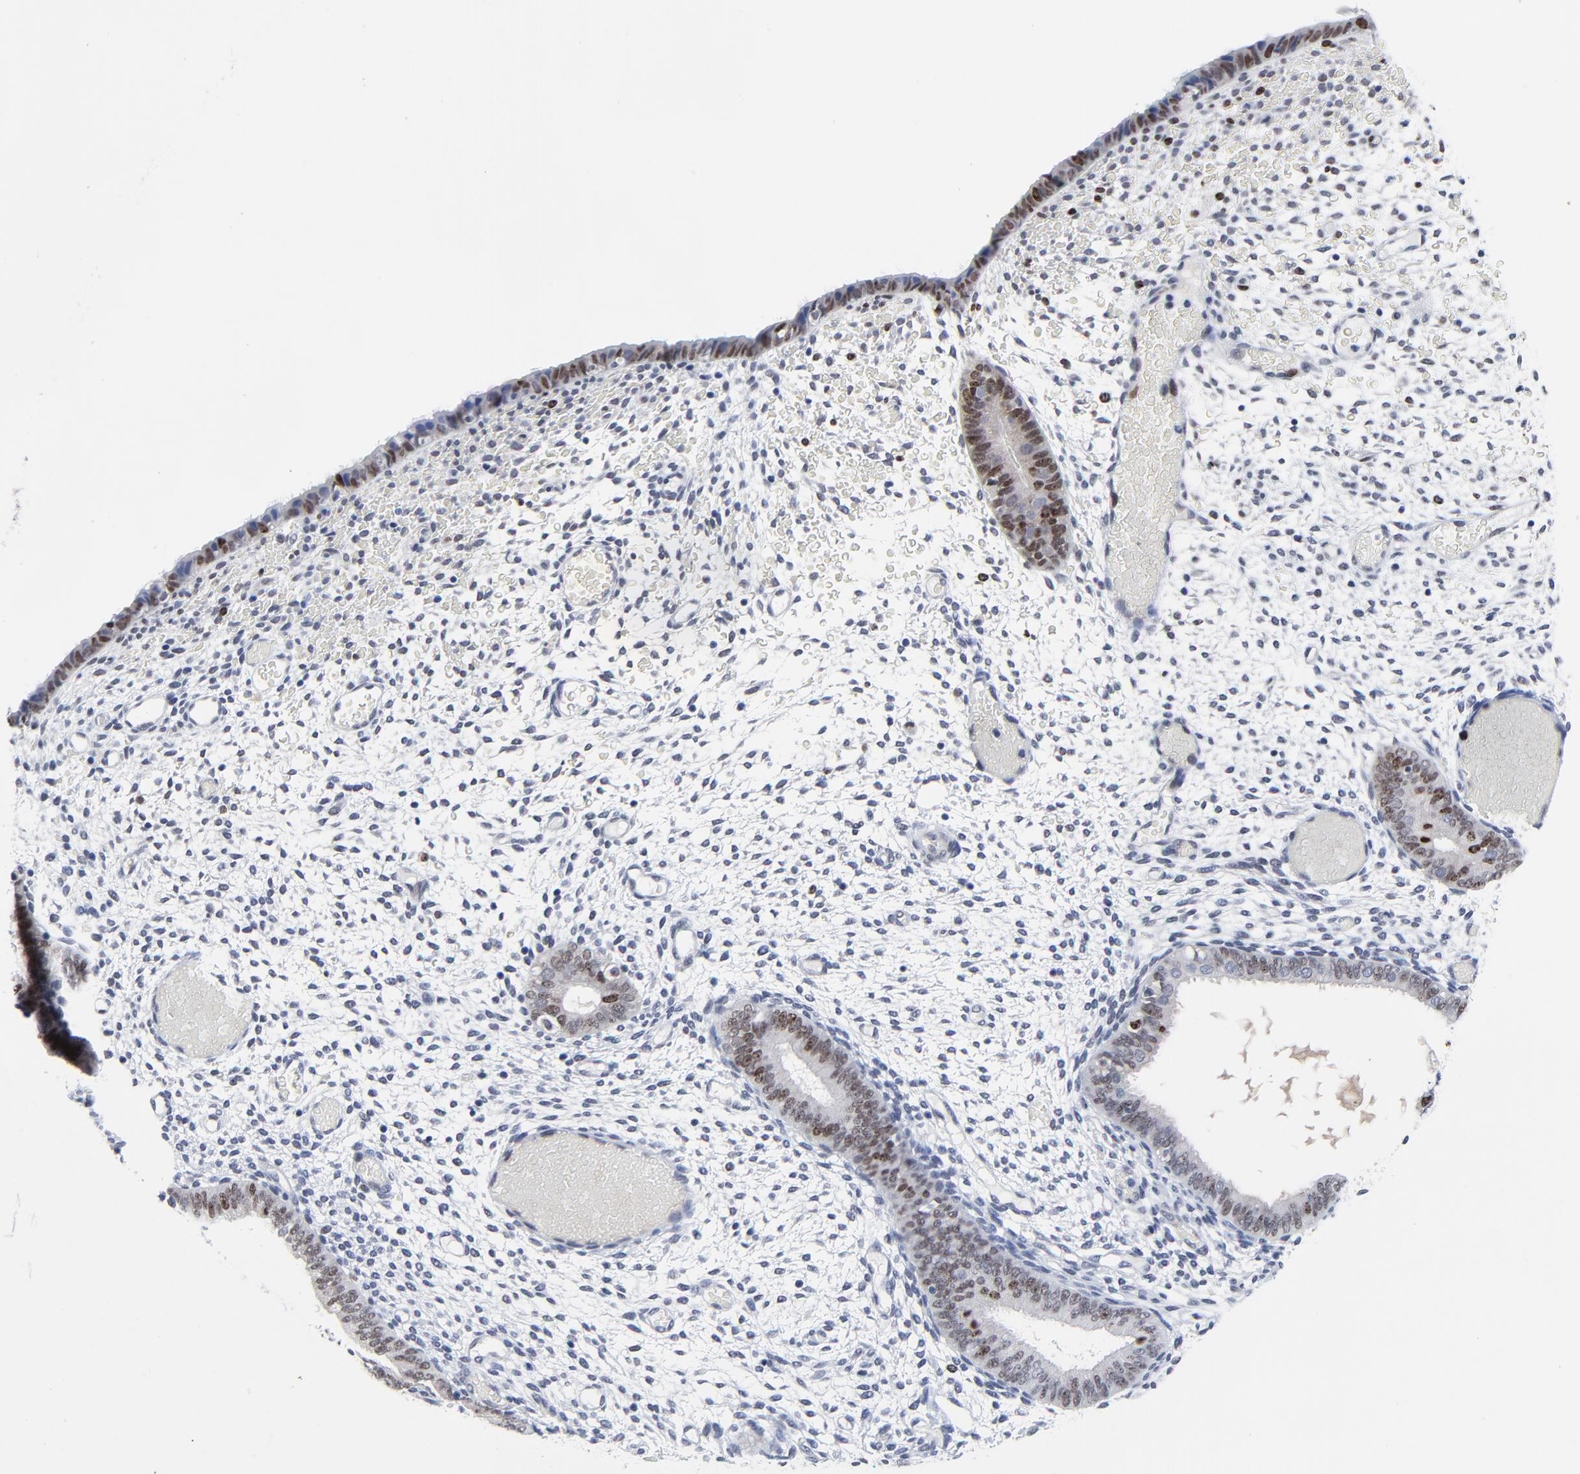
{"staining": {"intensity": "negative", "quantity": "none", "location": "none"}, "tissue": "endometrium", "cell_type": "Cells in endometrial stroma", "image_type": "normal", "snomed": [{"axis": "morphology", "description": "Normal tissue, NOS"}, {"axis": "topography", "description": "Endometrium"}], "caption": "Immunohistochemical staining of unremarkable human endometrium reveals no significant staining in cells in endometrial stroma. The staining is performed using DAB brown chromogen with nuclei counter-stained in using hematoxylin.", "gene": "ZNF589", "patient": {"sex": "female", "age": 42}}